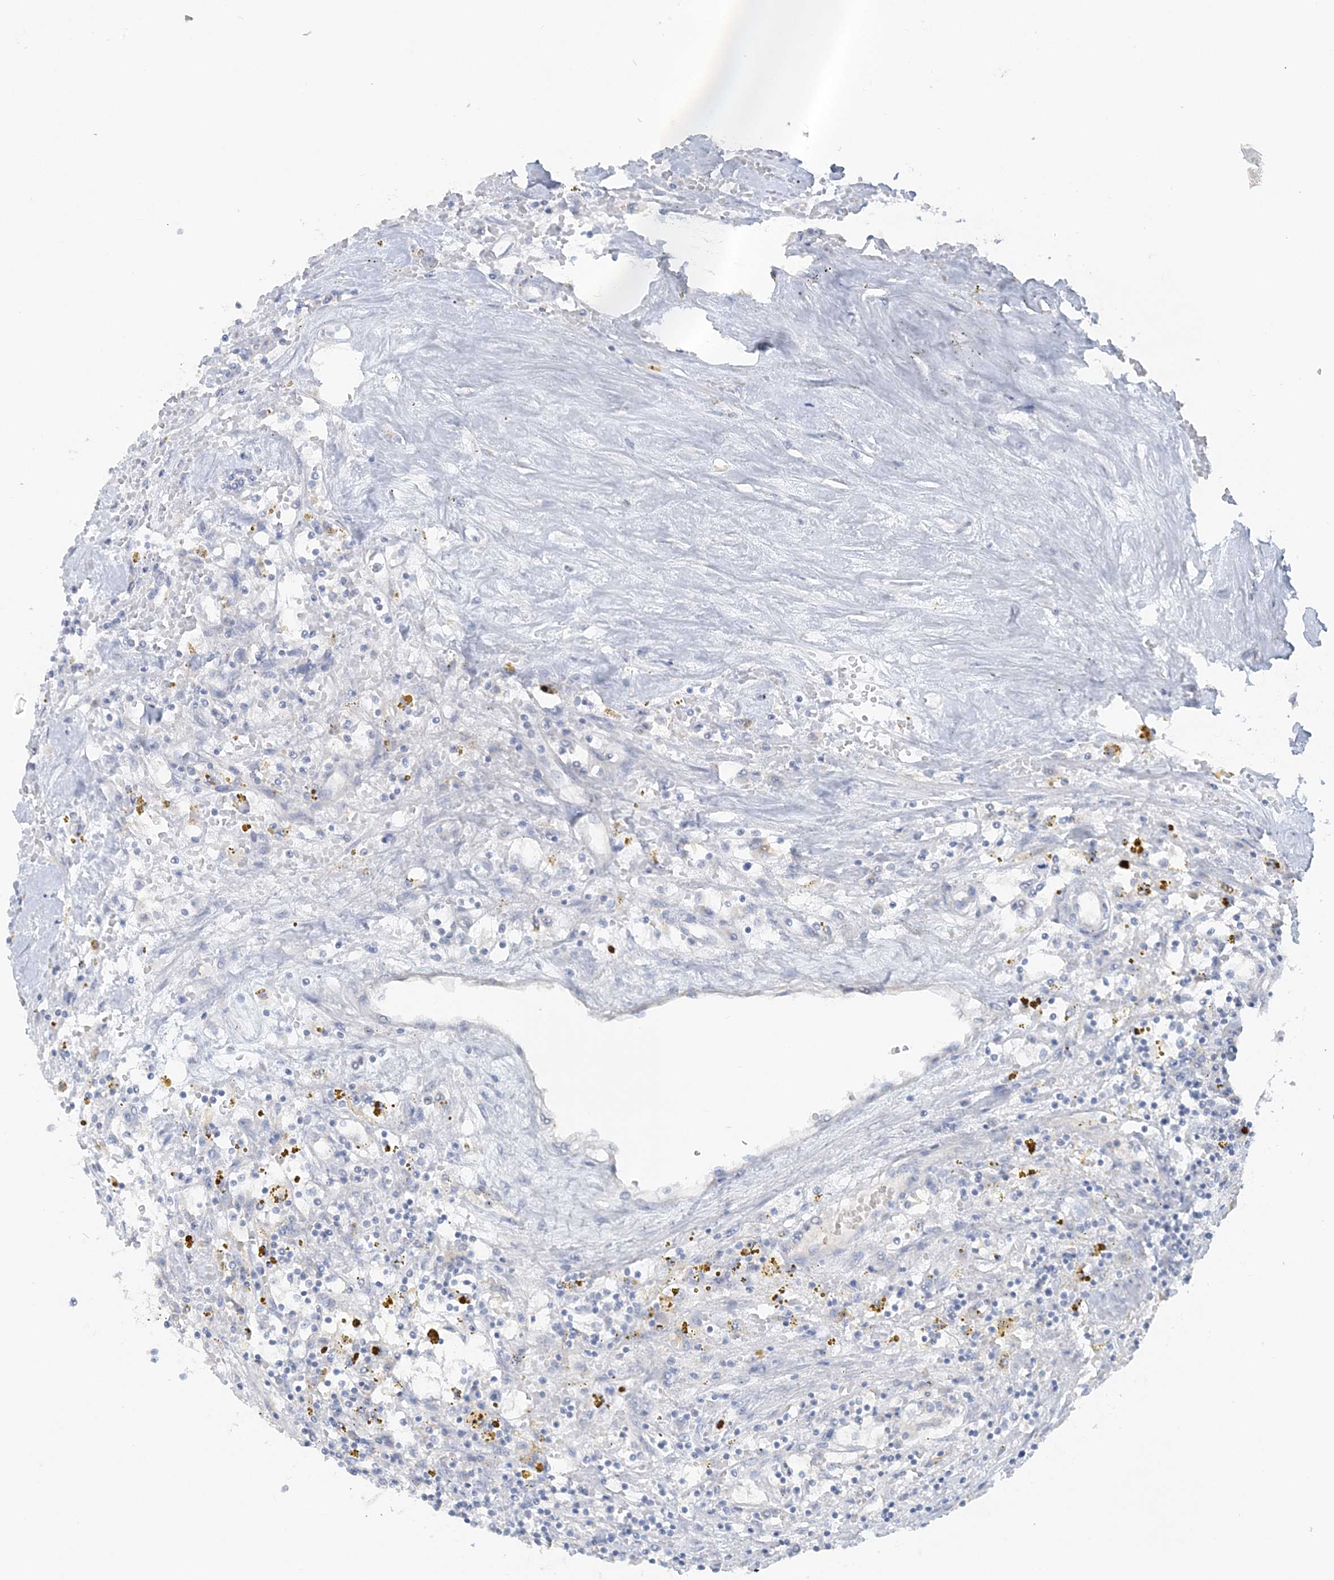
{"staining": {"intensity": "negative", "quantity": "none", "location": "none"}, "tissue": "renal cancer", "cell_type": "Tumor cells", "image_type": "cancer", "snomed": [{"axis": "morphology", "description": "Adenocarcinoma, NOS"}, {"axis": "topography", "description": "Kidney"}], "caption": "Image shows no significant protein staining in tumor cells of renal cancer. The staining is performed using DAB brown chromogen with nuclei counter-stained in using hematoxylin.", "gene": "TBC1D5", "patient": {"sex": "male", "age": 56}}